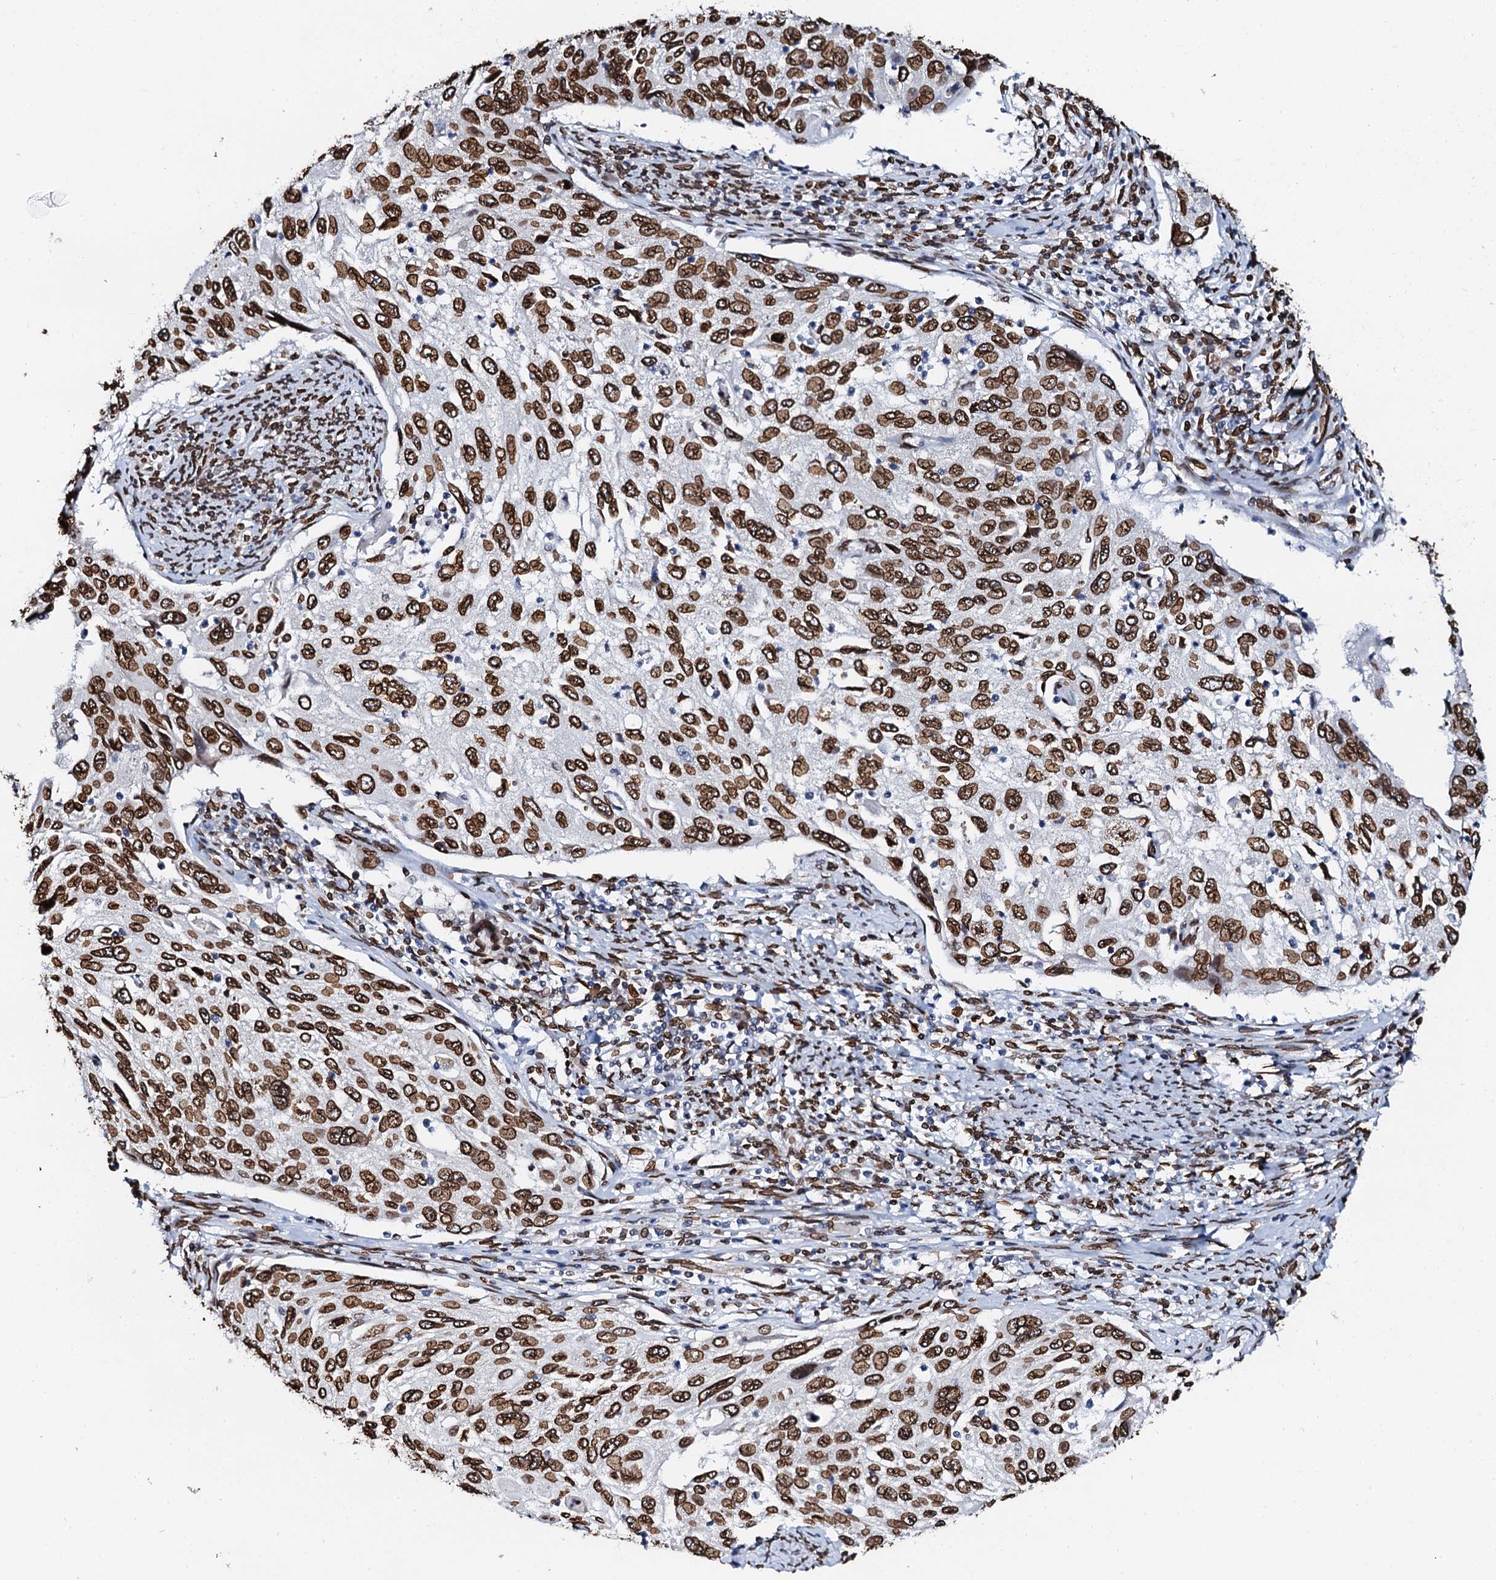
{"staining": {"intensity": "strong", "quantity": ">75%", "location": "nuclear"}, "tissue": "cervical cancer", "cell_type": "Tumor cells", "image_type": "cancer", "snomed": [{"axis": "morphology", "description": "Squamous cell carcinoma, NOS"}, {"axis": "topography", "description": "Cervix"}], "caption": "This is a photomicrograph of immunohistochemistry staining of cervical cancer (squamous cell carcinoma), which shows strong expression in the nuclear of tumor cells.", "gene": "KATNAL2", "patient": {"sex": "female", "age": 70}}